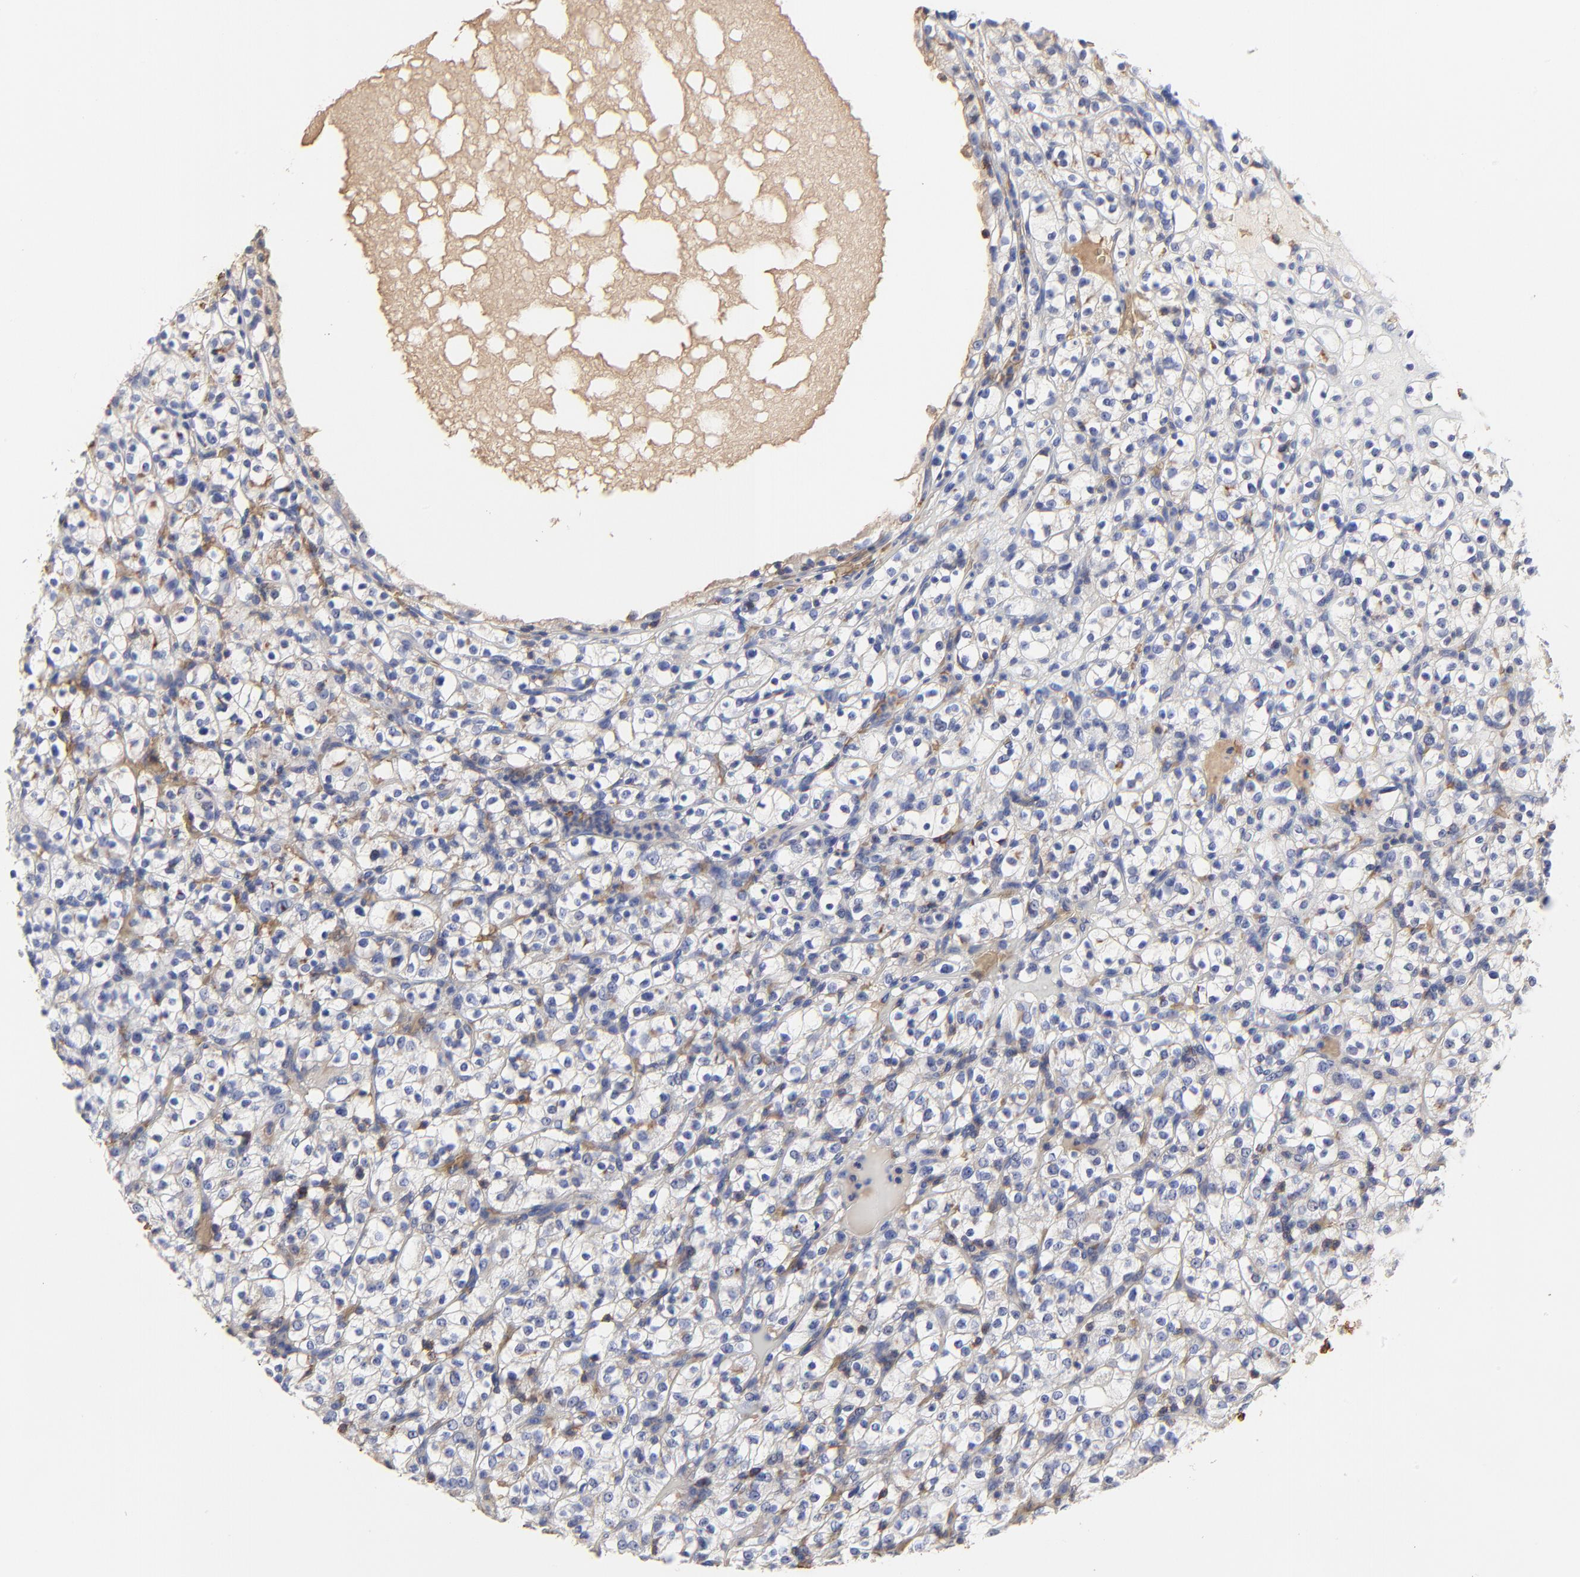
{"staining": {"intensity": "negative", "quantity": "none", "location": "none"}, "tissue": "renal cancer", "cell_type": "Tumor cells", "image_type": "cancer", "snomed": [{"axis": "morphology", "description": "Normal tissue, NOS"}, {"axis": "morphology", "description": "Adenocarcinoma, NOS"}, {"axis": "topography", "description": "Kidney"}], "caption": "Immunohistochemistry of adenocarcinoma (renal) demonstrates no positivity in tumor cells.", "gene": "PAG1", "patient": {"sex": "female", "age": 72}}